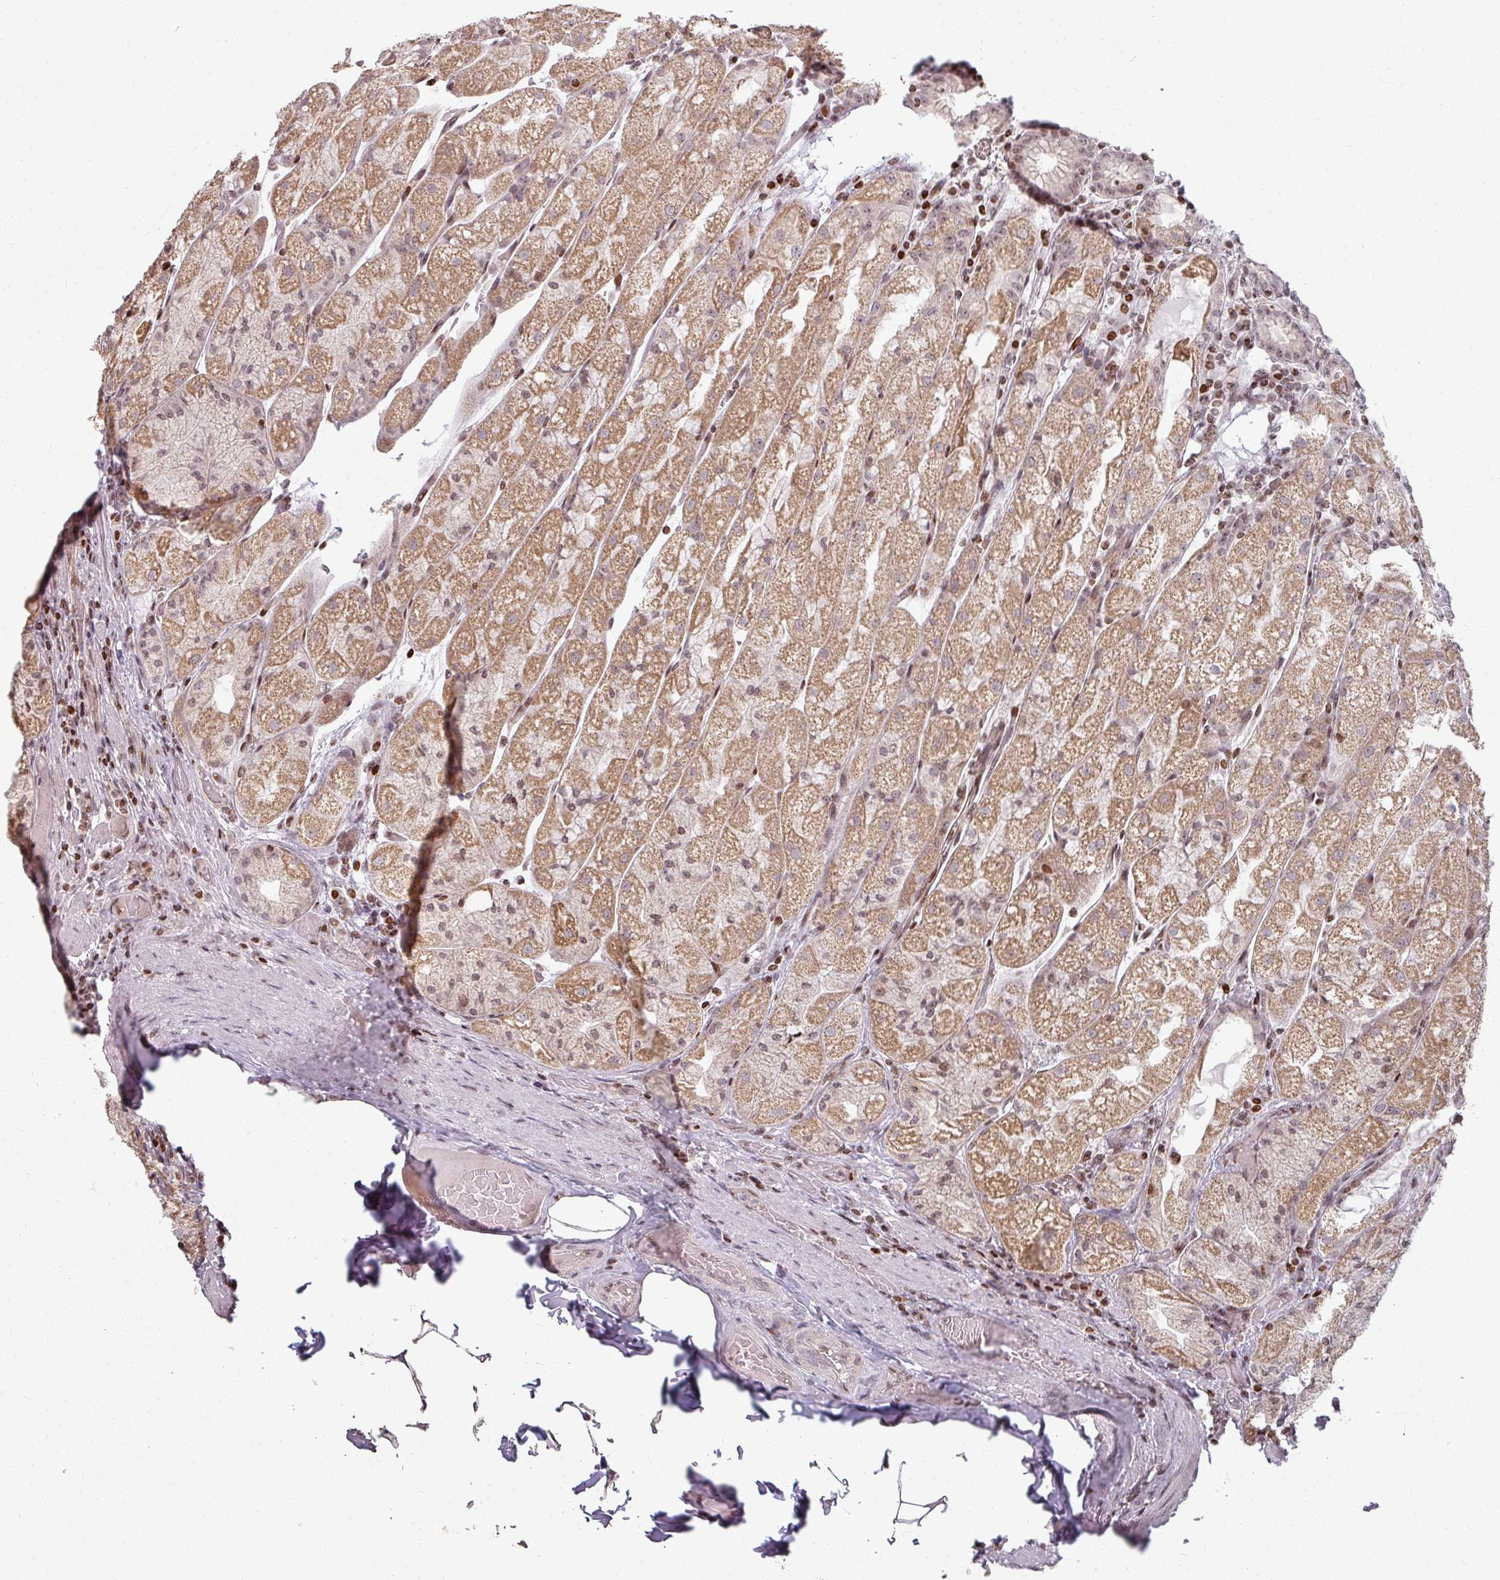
{"staining": {"intensity": "moderate", "quantity": ">75%", "location": "cytoplasmic/membranous,nuclear"}, "tissue": "stomach", "cell_type": "Glandular cells", "image_type": "normal", "snomed": [{"axis": "morphology", "description": "Normal tissue, NOS"}, {"axis": "topography", "description": "Stomach, upper"}], "caption": "This image exhibits immunohistochemistry (IHC) staining of unremarkable human stomach, with medium moderate cytoplasmic/membranous,nuclear expression in approximately >75% of glandular cells.", "gene": "NCOR1", "patient": {"sex": "male", "age": 52}}